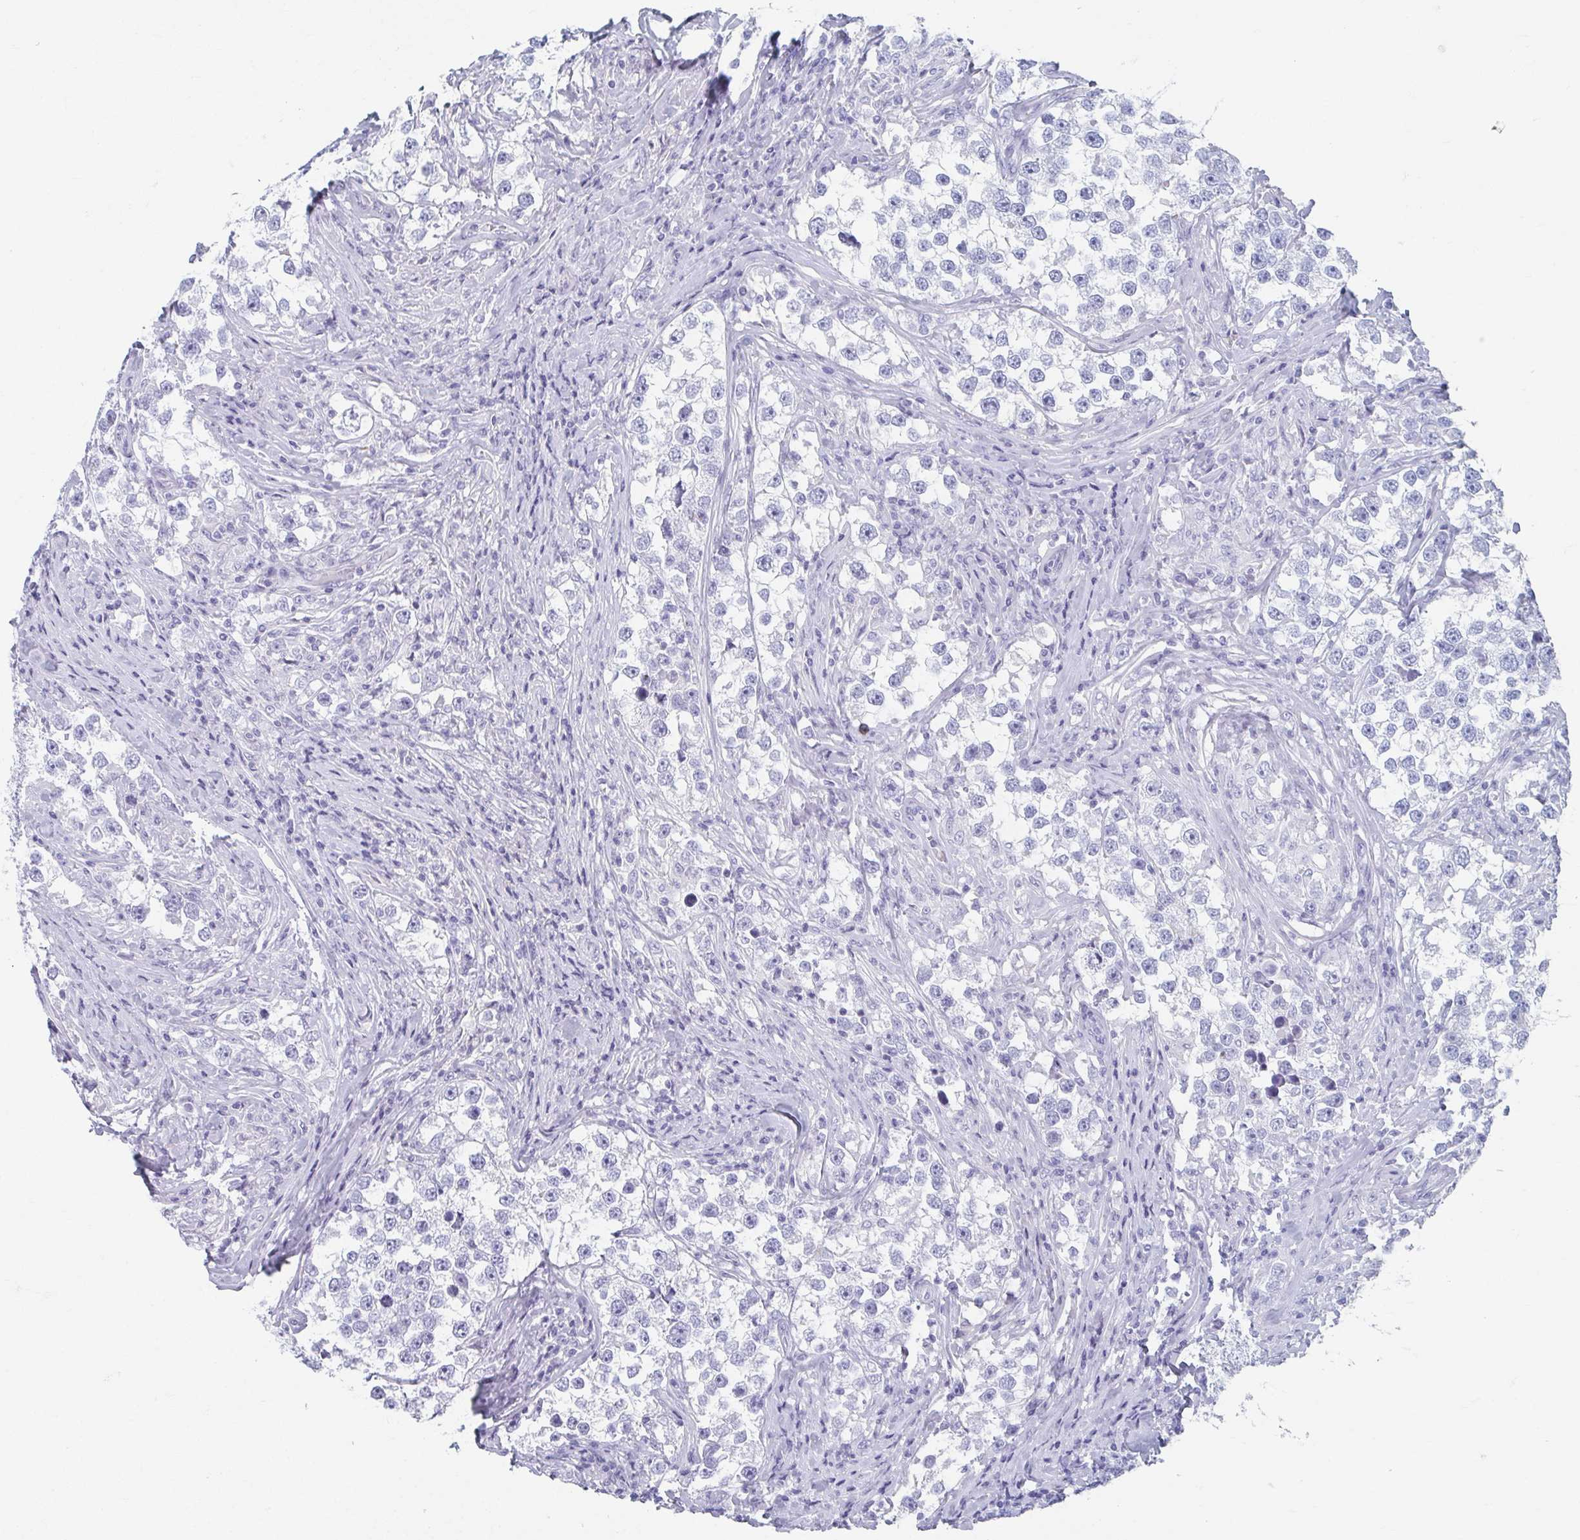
{"staining": {"intensity": "negative", "quantity": "none", "location": "none"}, "tissue": "testis cancer", "cell_type": "Tumor cells", "image_type": "cancer", "snomed": [{"axis": "morphology", "description": "Seminoma, NOS"}, {"axis": "topography", "description": "Testis"}], "caption": "Tumor cells are negative for brown protein staining in testis cancer (seminoma).", "gene": "GHRL", "patient": {"sex": "male", "age": 46}}